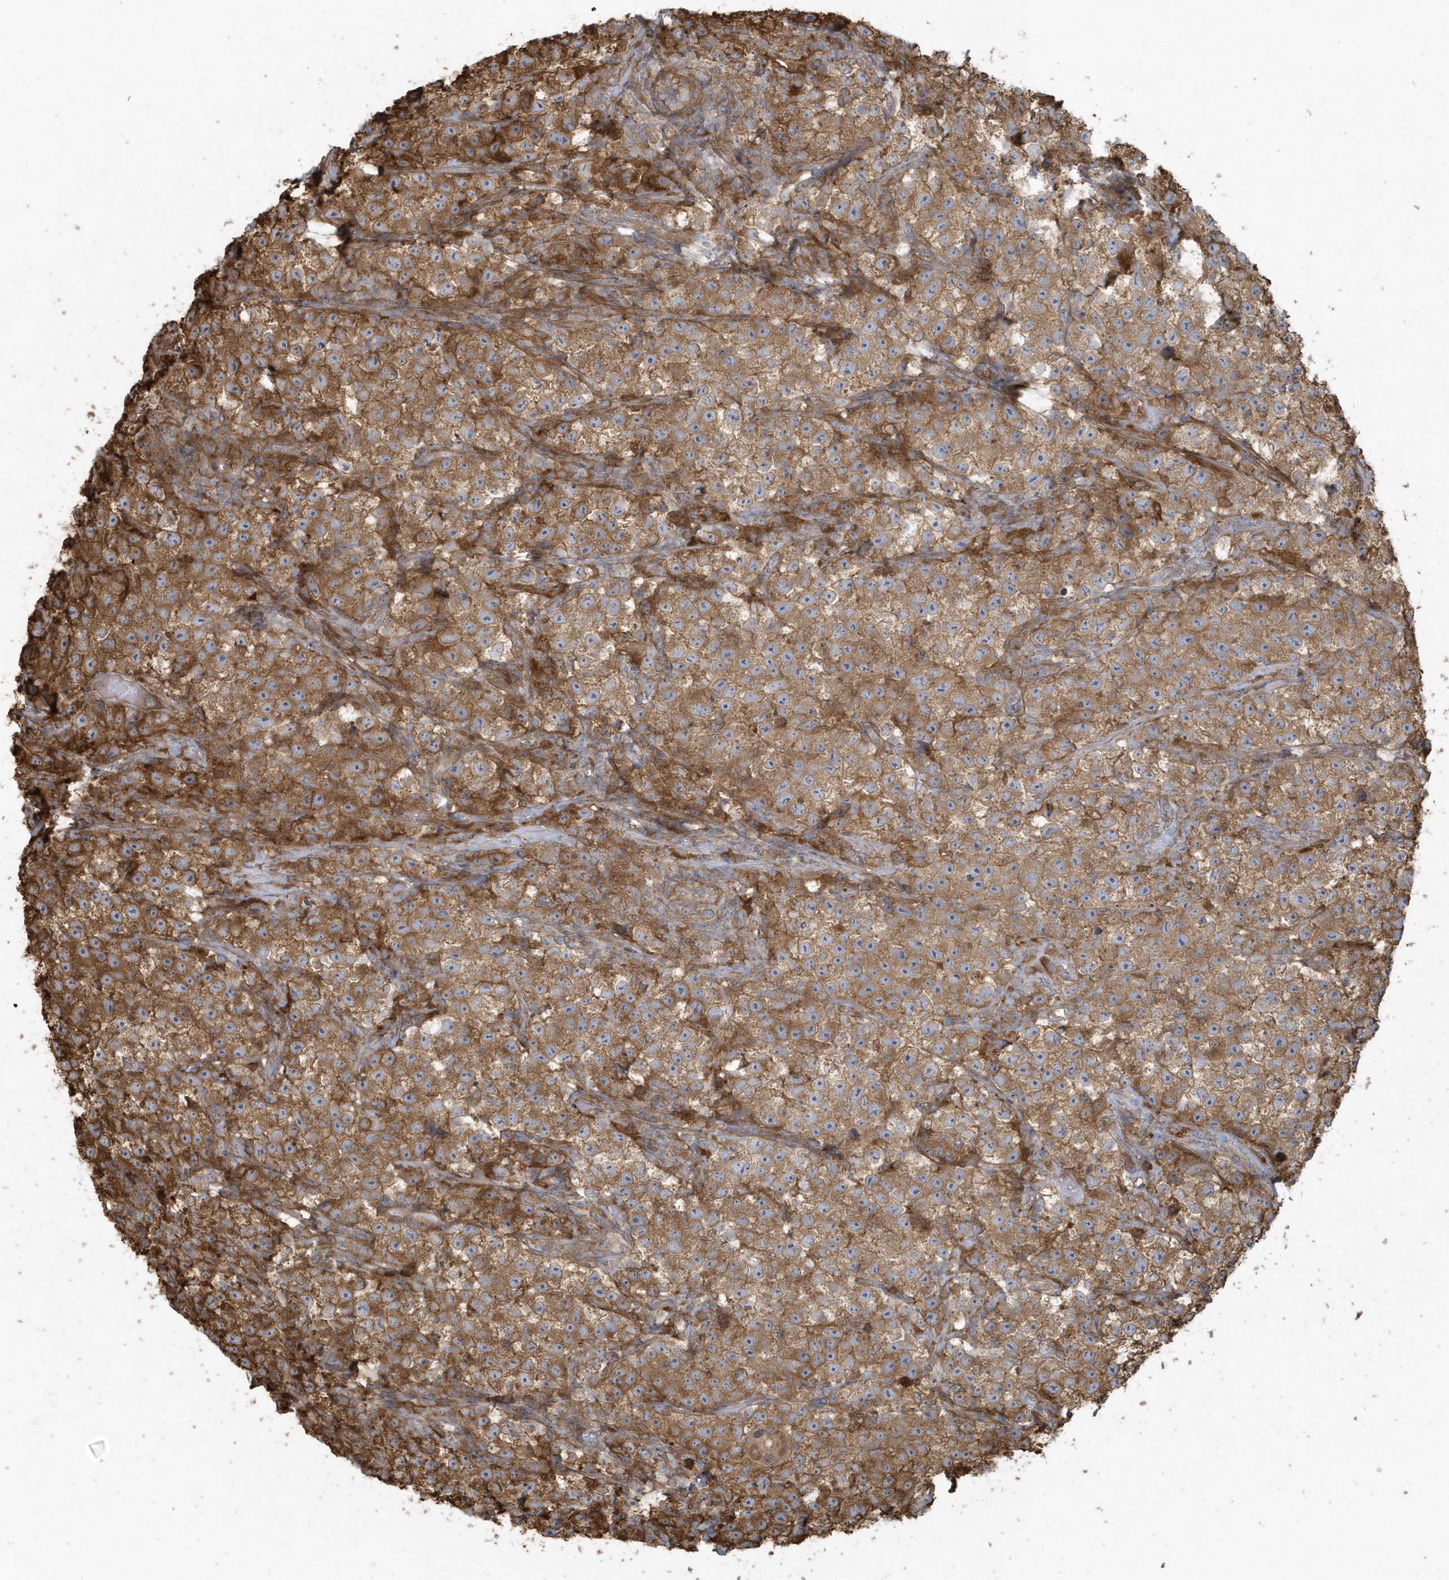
{"staining": {"intensity": "moderate", "quantity": ">75%", "location": "cytoplasmic/membranous"}, "tissue": "testis cancer", "cell_type": "Tumor cells", "image_type": "cancer", "snomed": [{"axis": "morphology", "description": "Seminoma, NOS"}, {"axis": "topography", "description": "Testis"}], "caption": "IHC histopathology image of human testis cancer (seminoma) stained for a protein (brown), which shows medium levels of moderate cytoplasmic/membranous expression in about >75% of tumor cells.", "gene": "HNMT", "patient": {"sex": "male", "age": 22}}